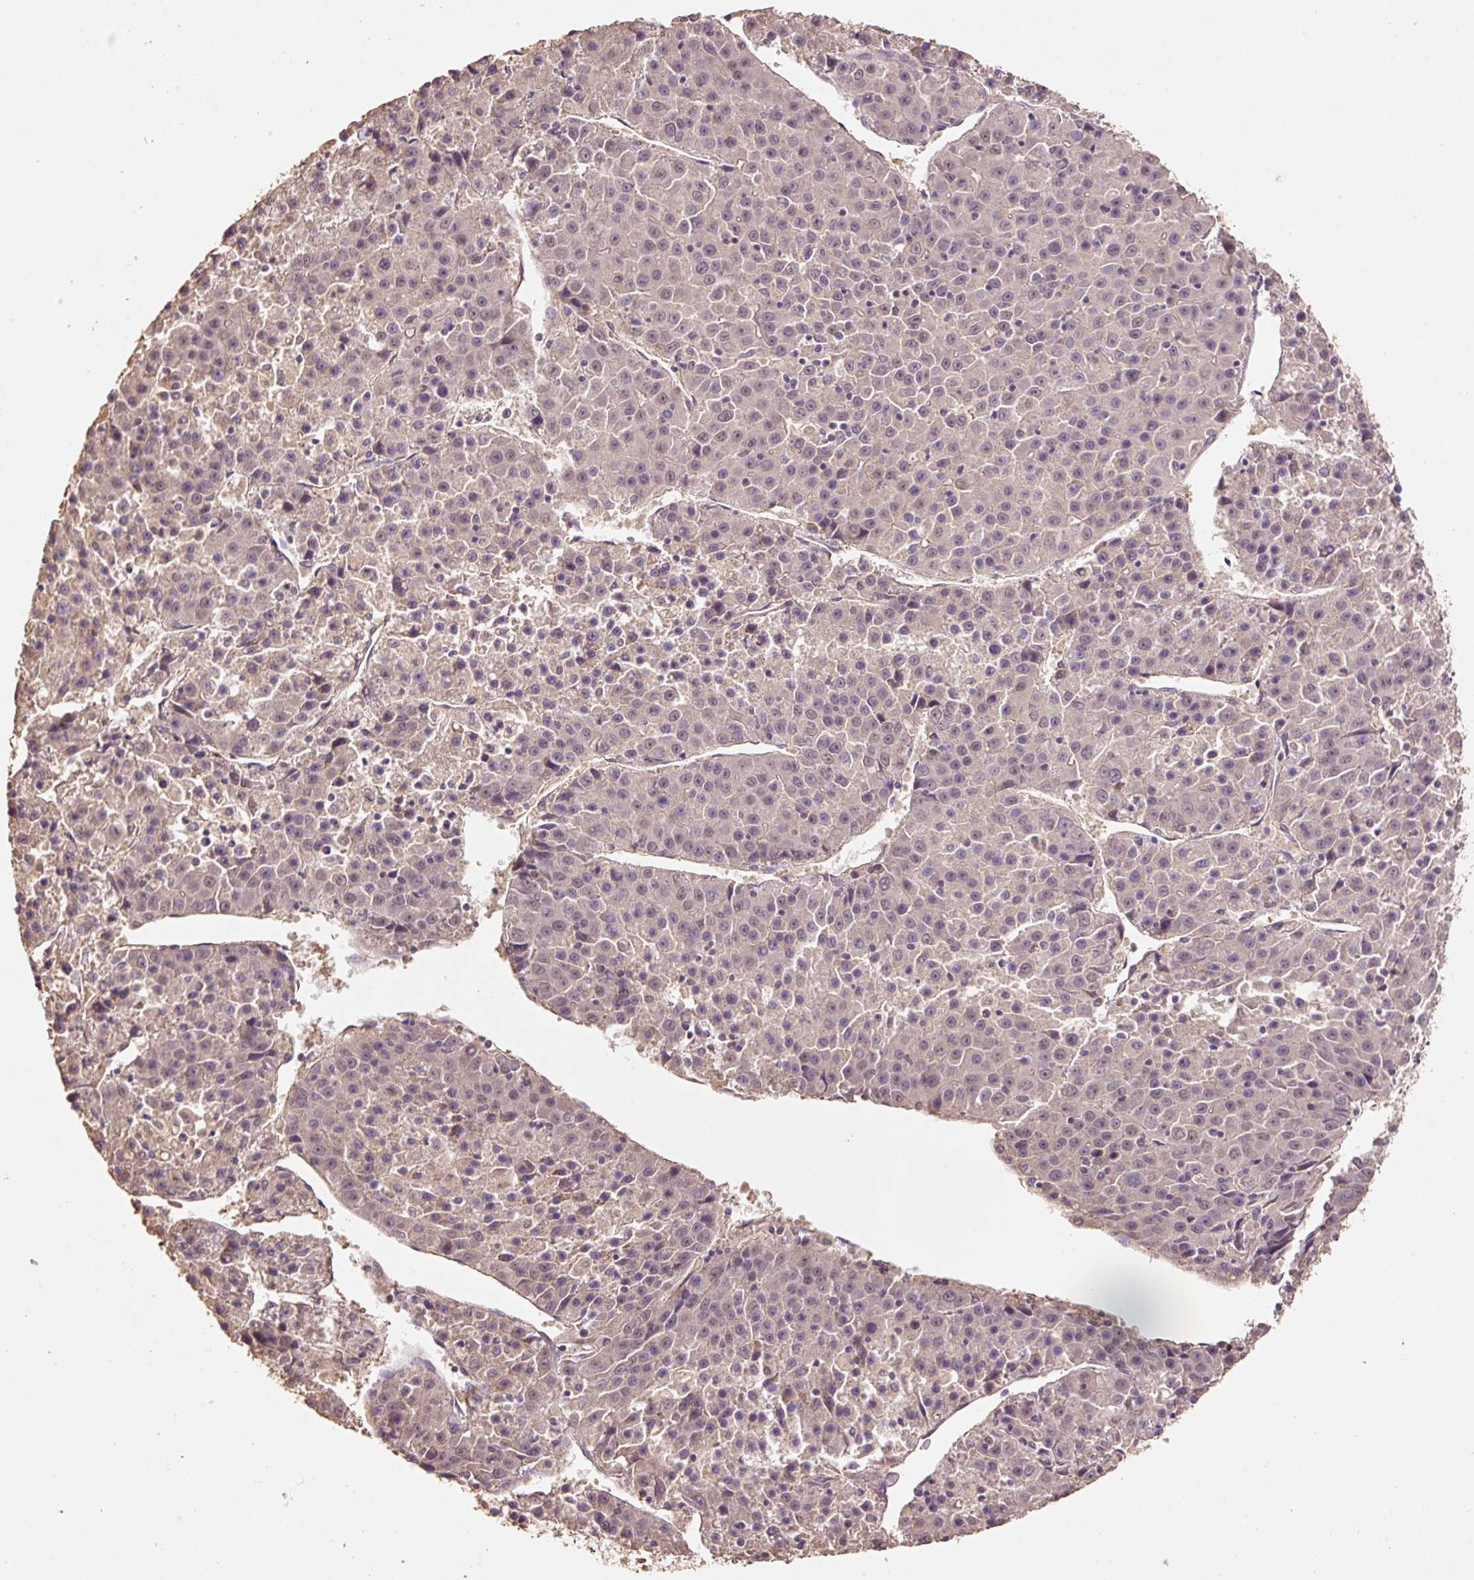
{"staining": {"intensity": "weak", "quantity": "25%-75%", "location": "cytoplasmic/membranous,nuclear"}, "tissue": "liver cancer", "cell_type": "Tumor cells", "image_type": "cancer", "snomed": [{"axis": "morphology", "description": "Carcinoma, Hepatocellular, NOS"}, {"axis": "topography", "description": "Liver"}], "caption": "This is a histology image of immunohistochemistry staining of liver cancer (hepatocellular carcinoma), which shows weak staining in the cytoplasmic/membranous and nuclear of tumor cells.", "gene": "HERC2", "patient": {"sex": "female", "age": 53}}